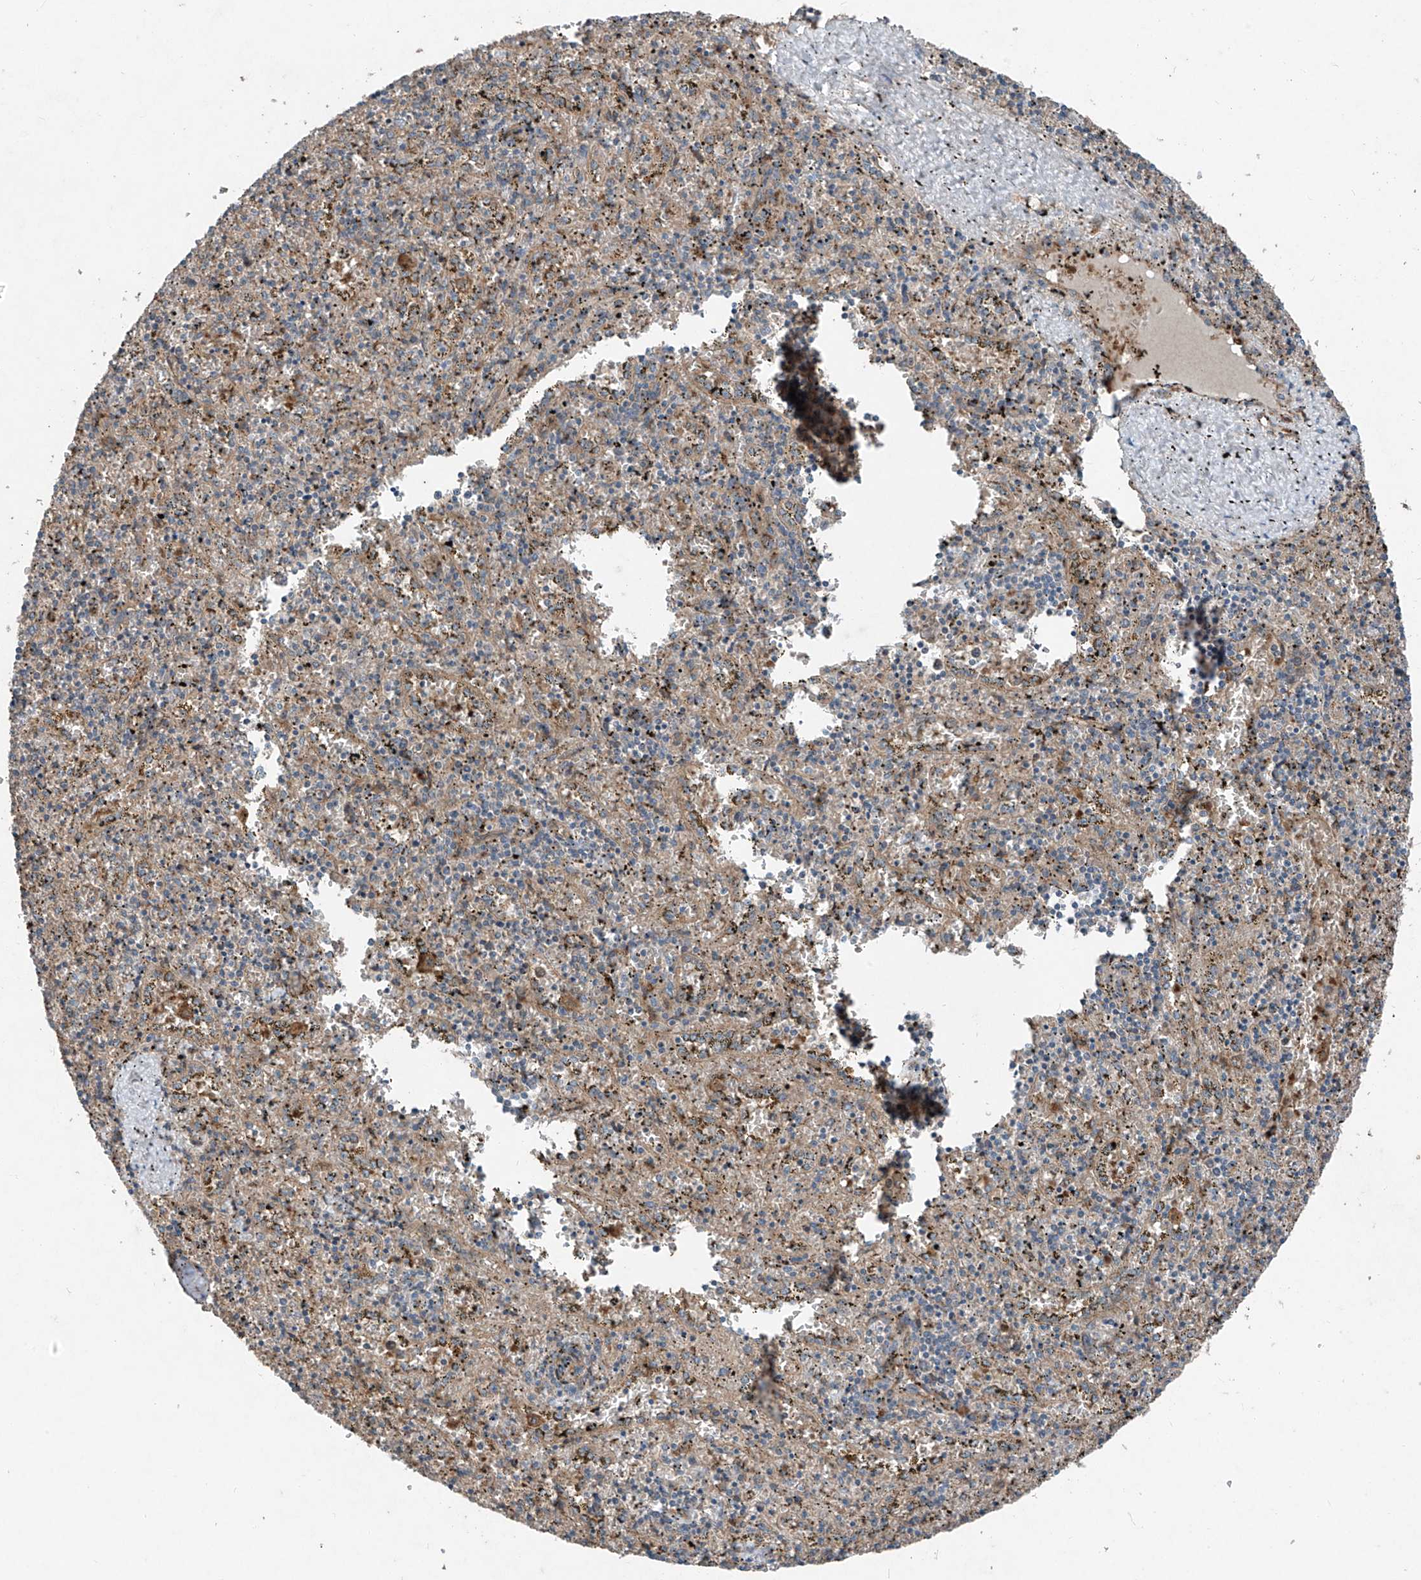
{"staining": {"intensity": "negative", "quantity": "none", "location": "none"}, "tissue": "spleen", "cell_type": "Cells in red pulp", "image_type": "normal", "snomed": [{"axis": "morphology", "description": "Normal tissue, NOS"}, {"axis": "topography", "description": "Spleen"}], "caption": "Immunohistochemistry (IHC) image of unremarkable spleen: human spleen stained with DAB (3,3'-diaminobenzidine) displays no significant protein positivity in cells in red pulp. (DAB IHC with hematoxylin counter stain).", "gene": "FOXRED2", "patient": {"sex": "male", "age": 11}}